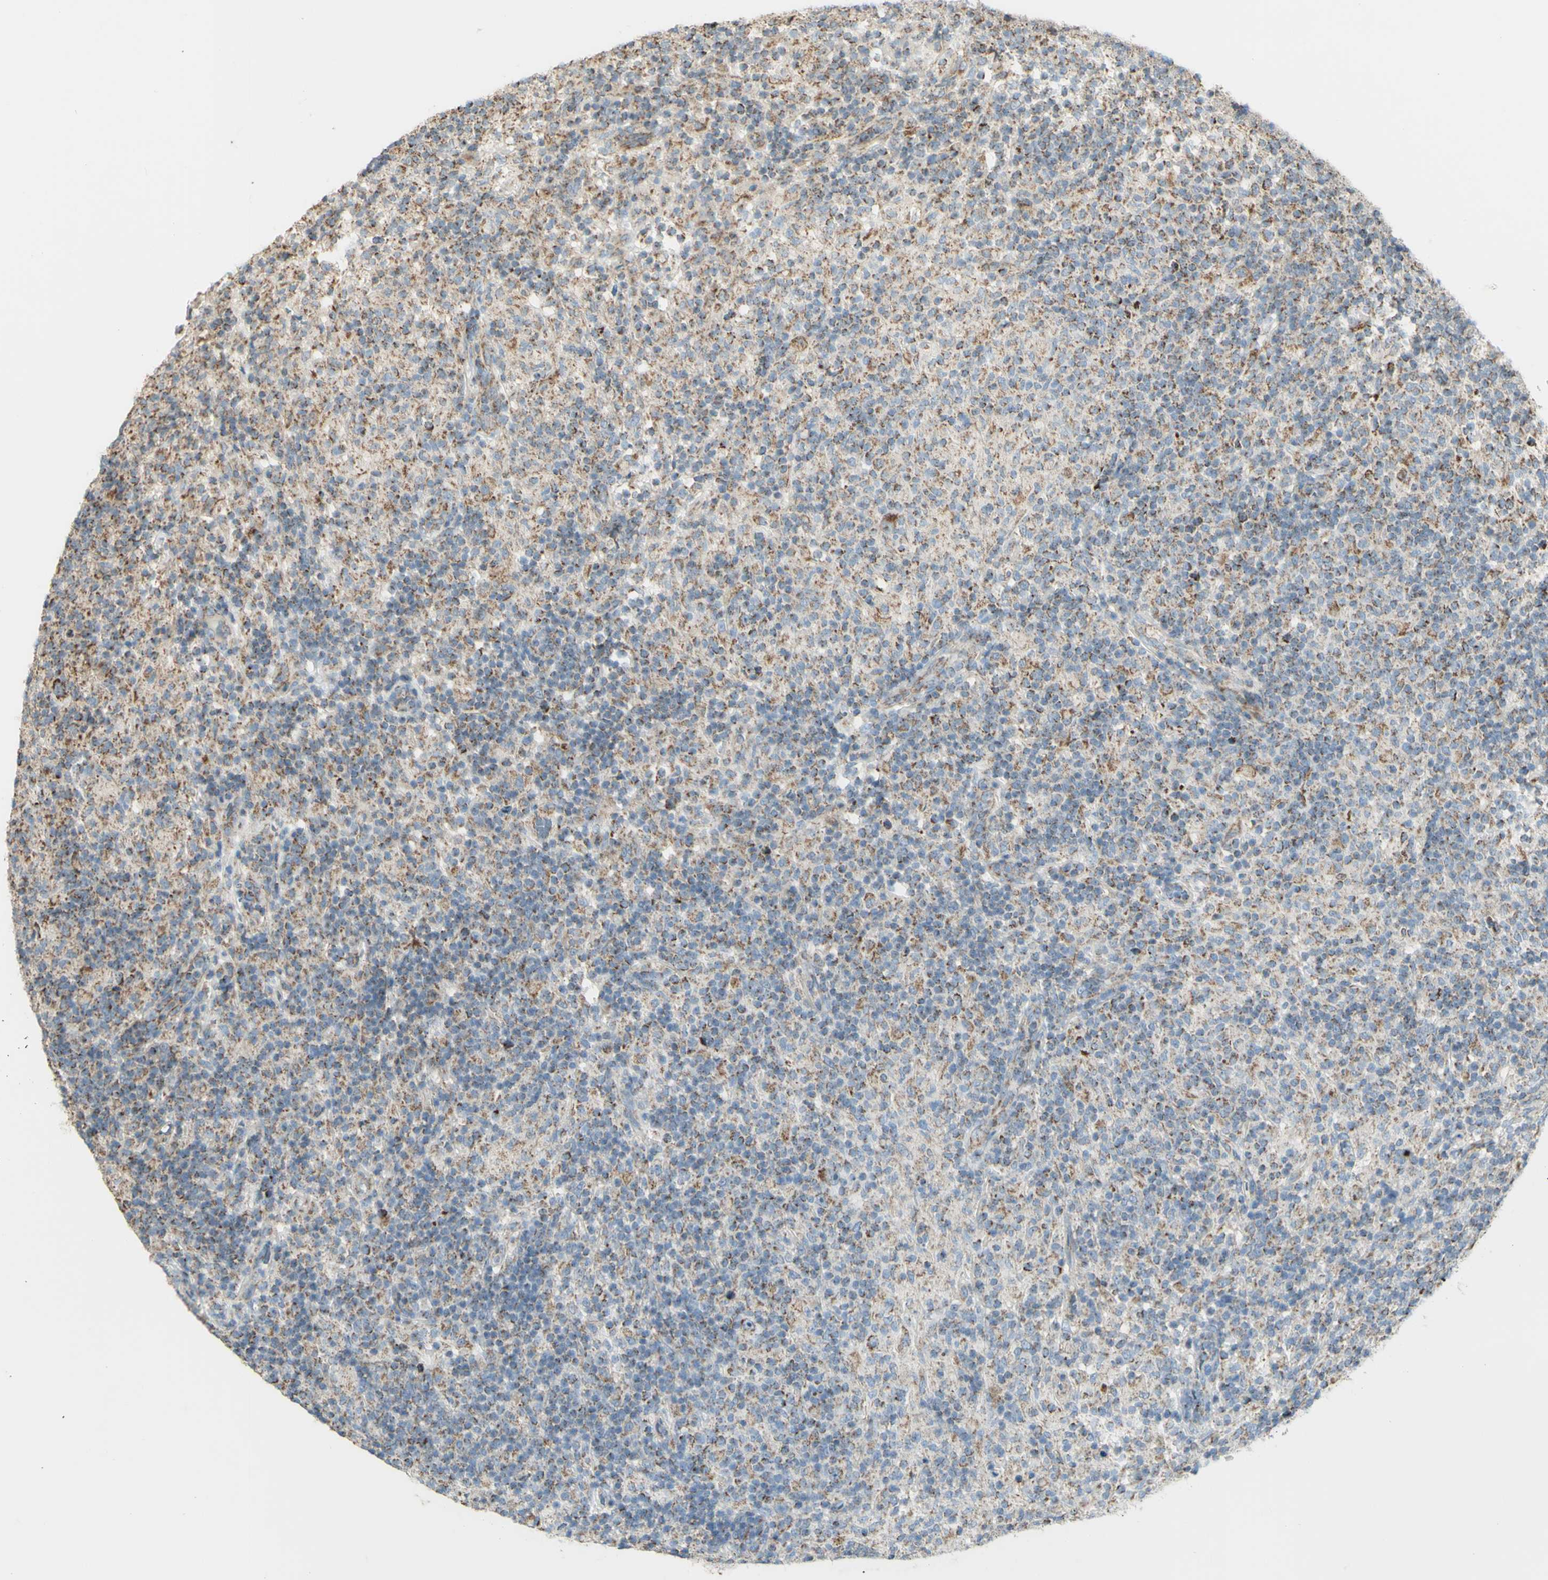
{"staining": {"intensity": "moderate", "quantity": "25%-75%", "location": "cytoplasmic/membranous"}, "tissue": "lymphoma", "cell_type": "Tumor cells", "image_type": "cancer", "snomed": [{"axis": "morphology", "description": "Hodgkin's disease, NOS"}, {"axis": "topography", "description": "Lymph node"}], "caption": "A medium amount of moderate cytoplasmic/membranous expression is present in approximately 25%-75% of tumor cells in Hodgkin's disease tissue.", "gene": "LETM1", "patient": {"sex": "male", "age": 70}}